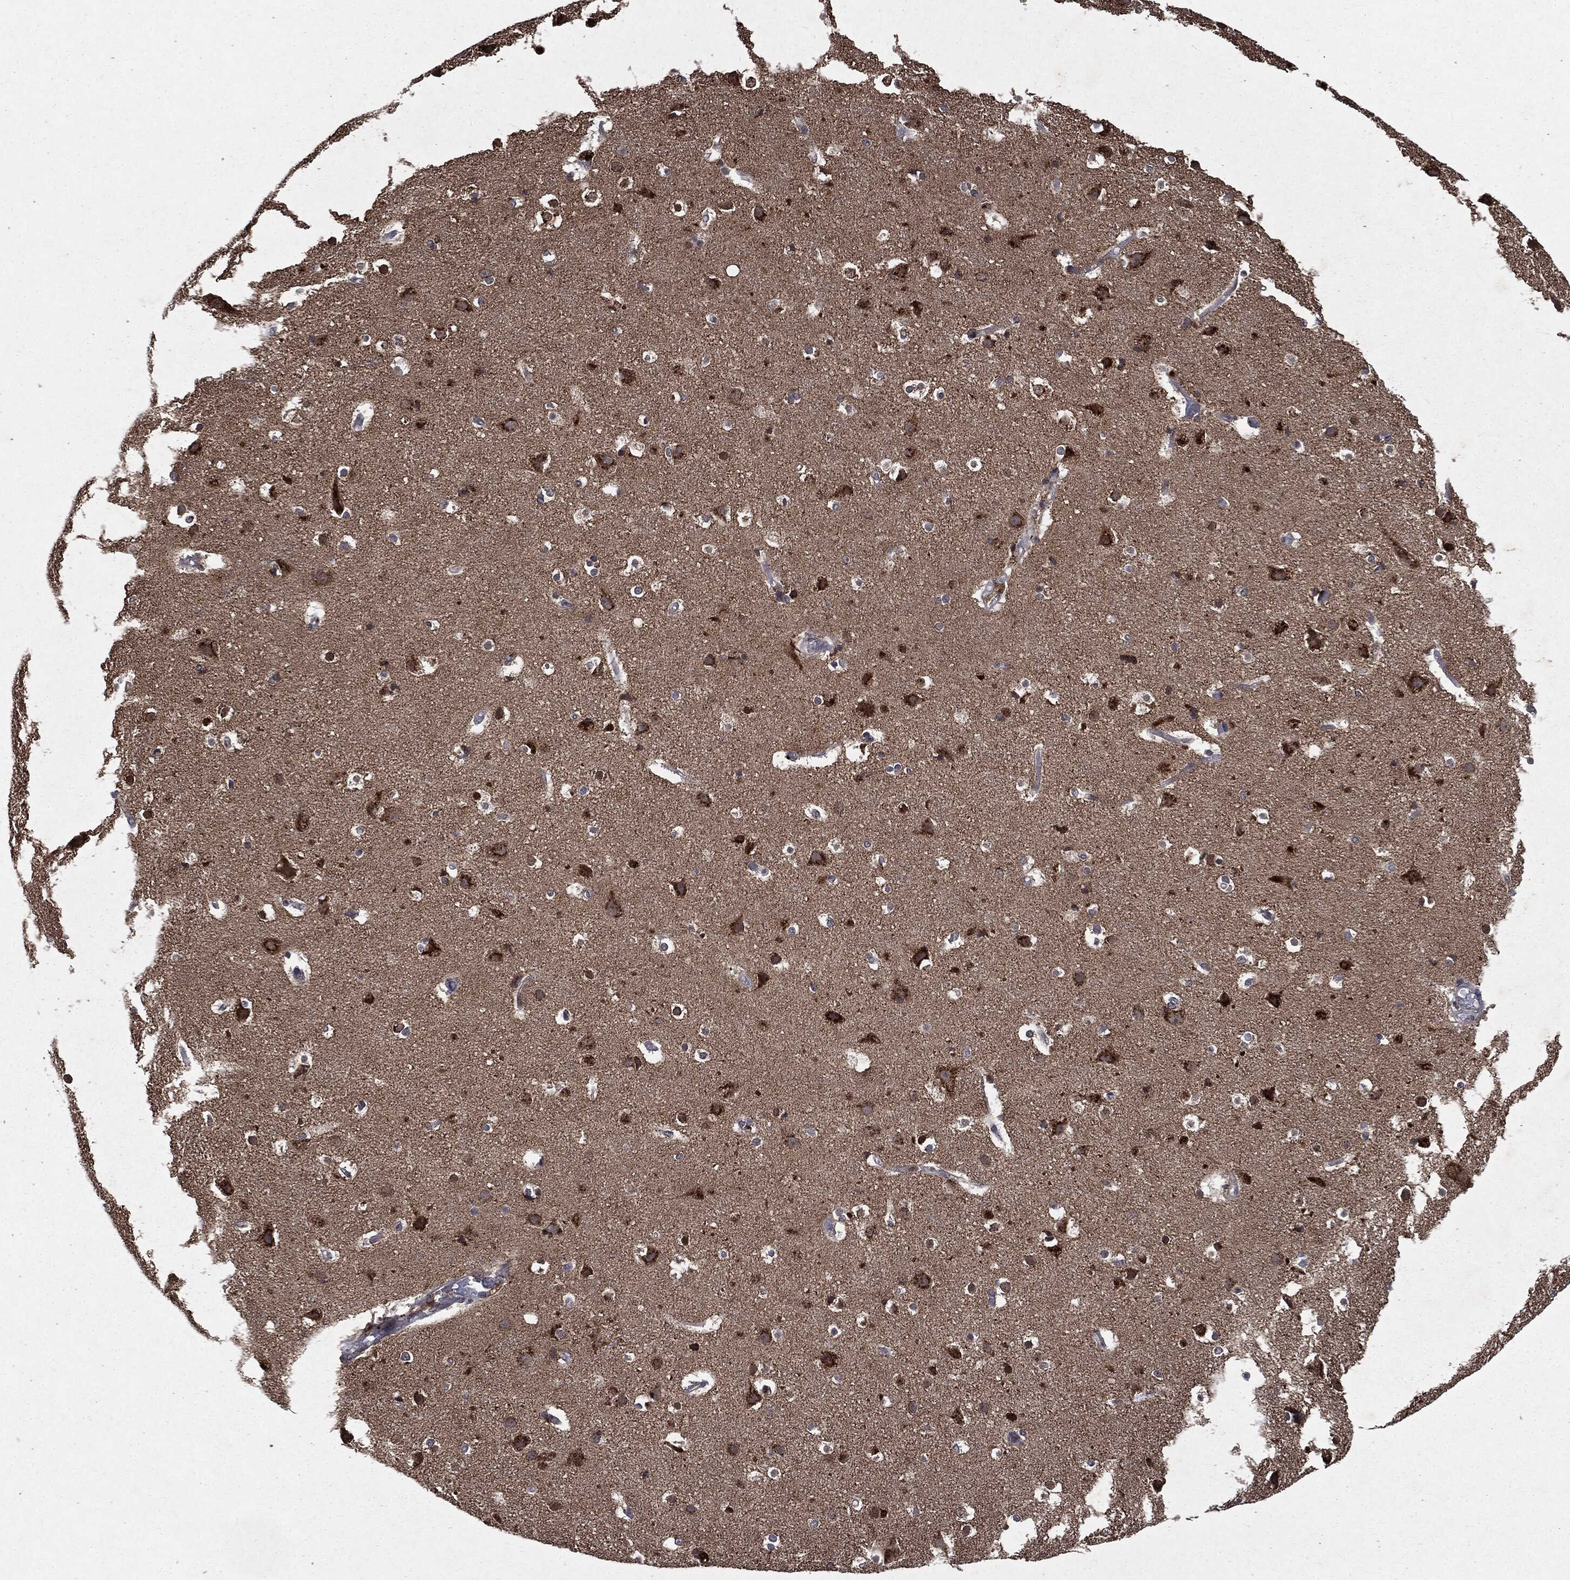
{"staining": {"intensity": "negative", "quantity": "none", "location": "none"}, "tissue": "cerebral cortex", "cell_type": "Endothelial cells", "image_type": "normal", "snomed": [{"axis": "morphology", "description": "Normal tissue, NOS"}, {"axis": "topography", "description": "Cerebral cortex"}], "caption": "The micrograph displays no staining of endothelial cells in normal cerebral cortex.", "gene": "PLPPR2", "patient": {"sex": "female", "age": 52}}